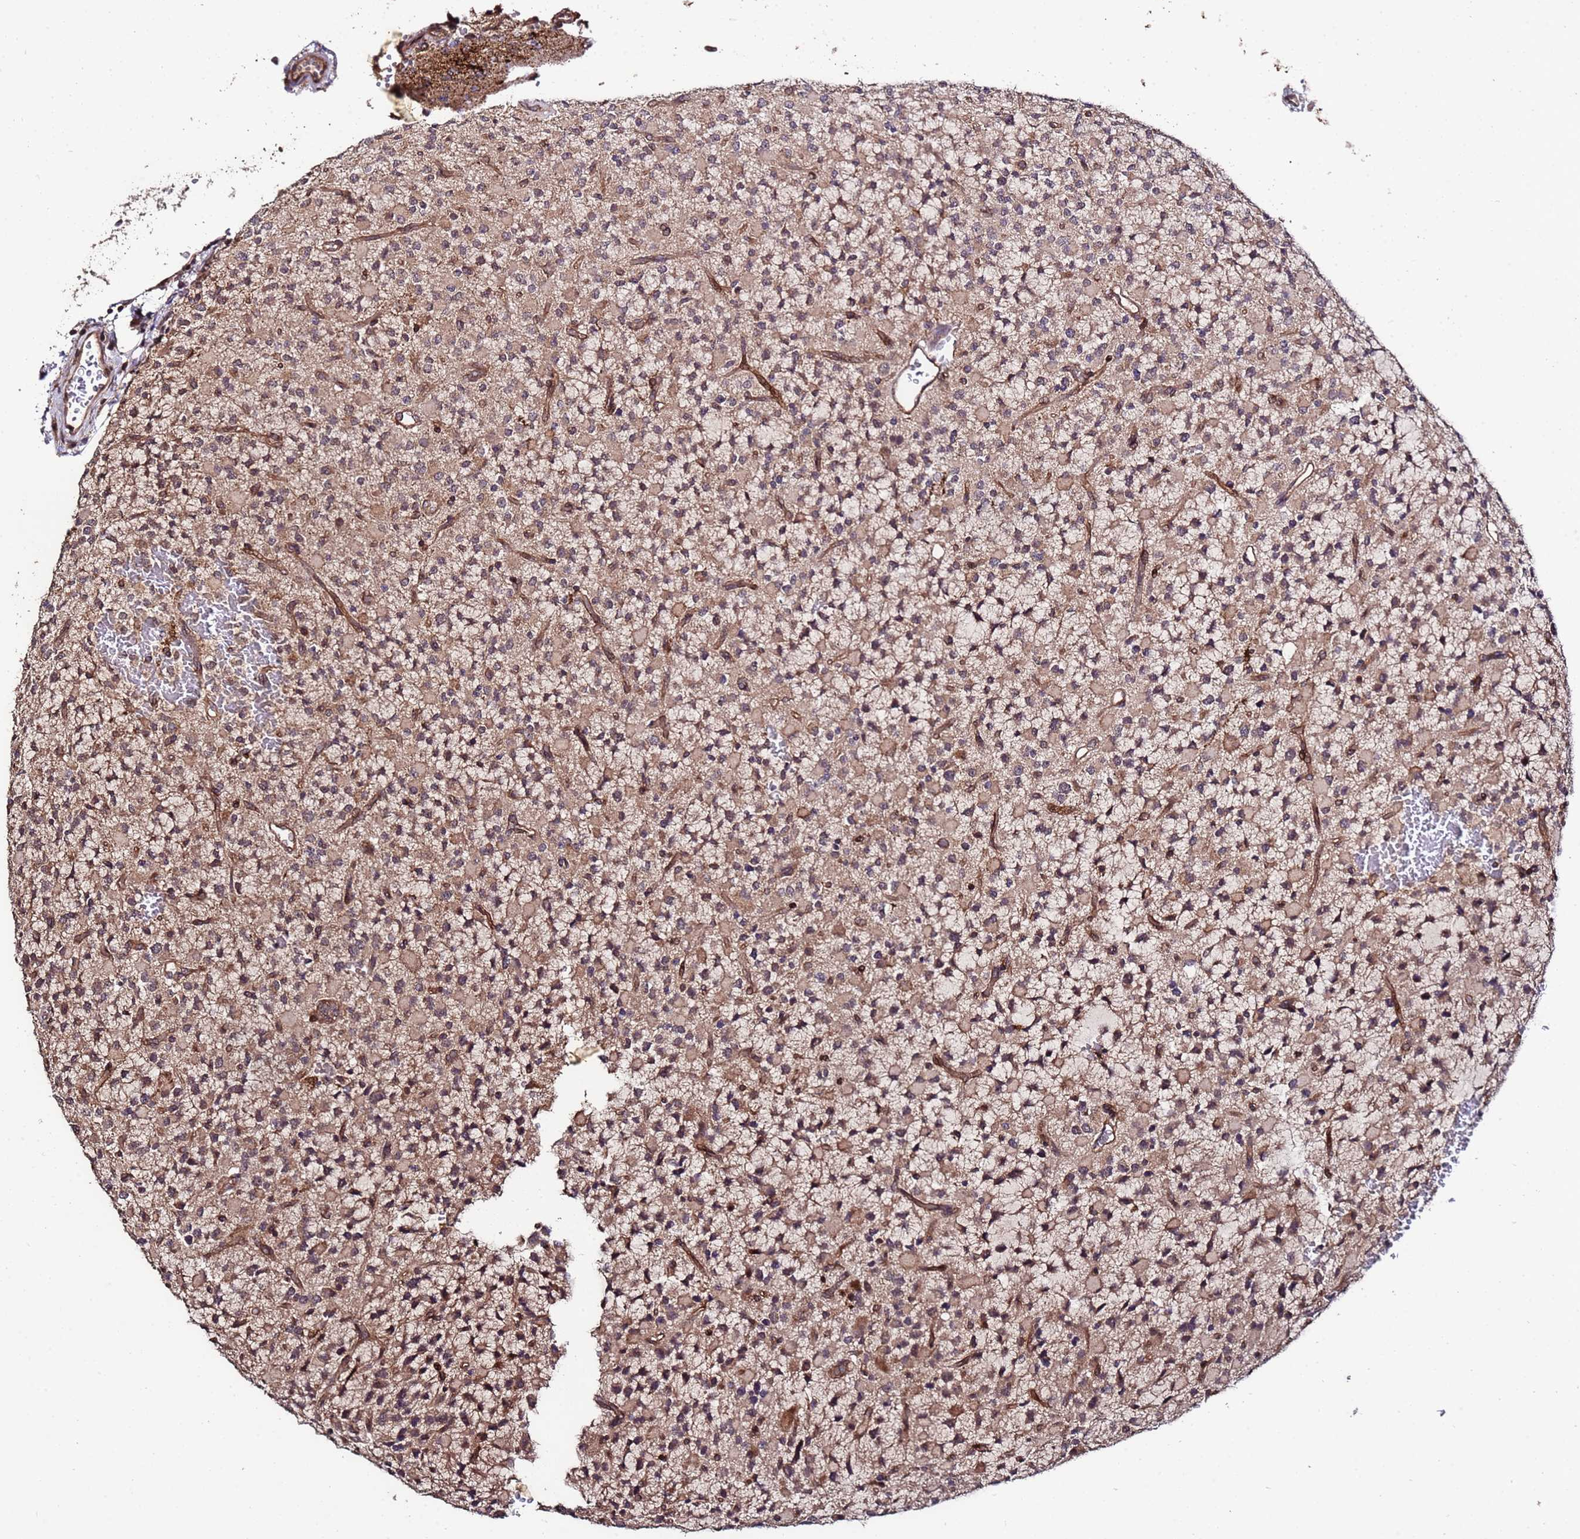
{"staining": {"intensity": "moderate", "quantity": ">75%", "location": "cytoplasmic/membranous,nuclear"}, "tissue": "glioma", "cell_type": "Tumor cells", "image_type": "cancer", "snomed": [{"axis": "morphology", "description": "Glioma, malignant, High grade"}, {"axis": "topography", "description": "Brain"}], "caption": "High-grade glioma (malignant) stained with a protein marker demonstrates moderate staining in tumor cells.", "gene": "PRODH", "patient": {"sex": "male", "age": 34}}